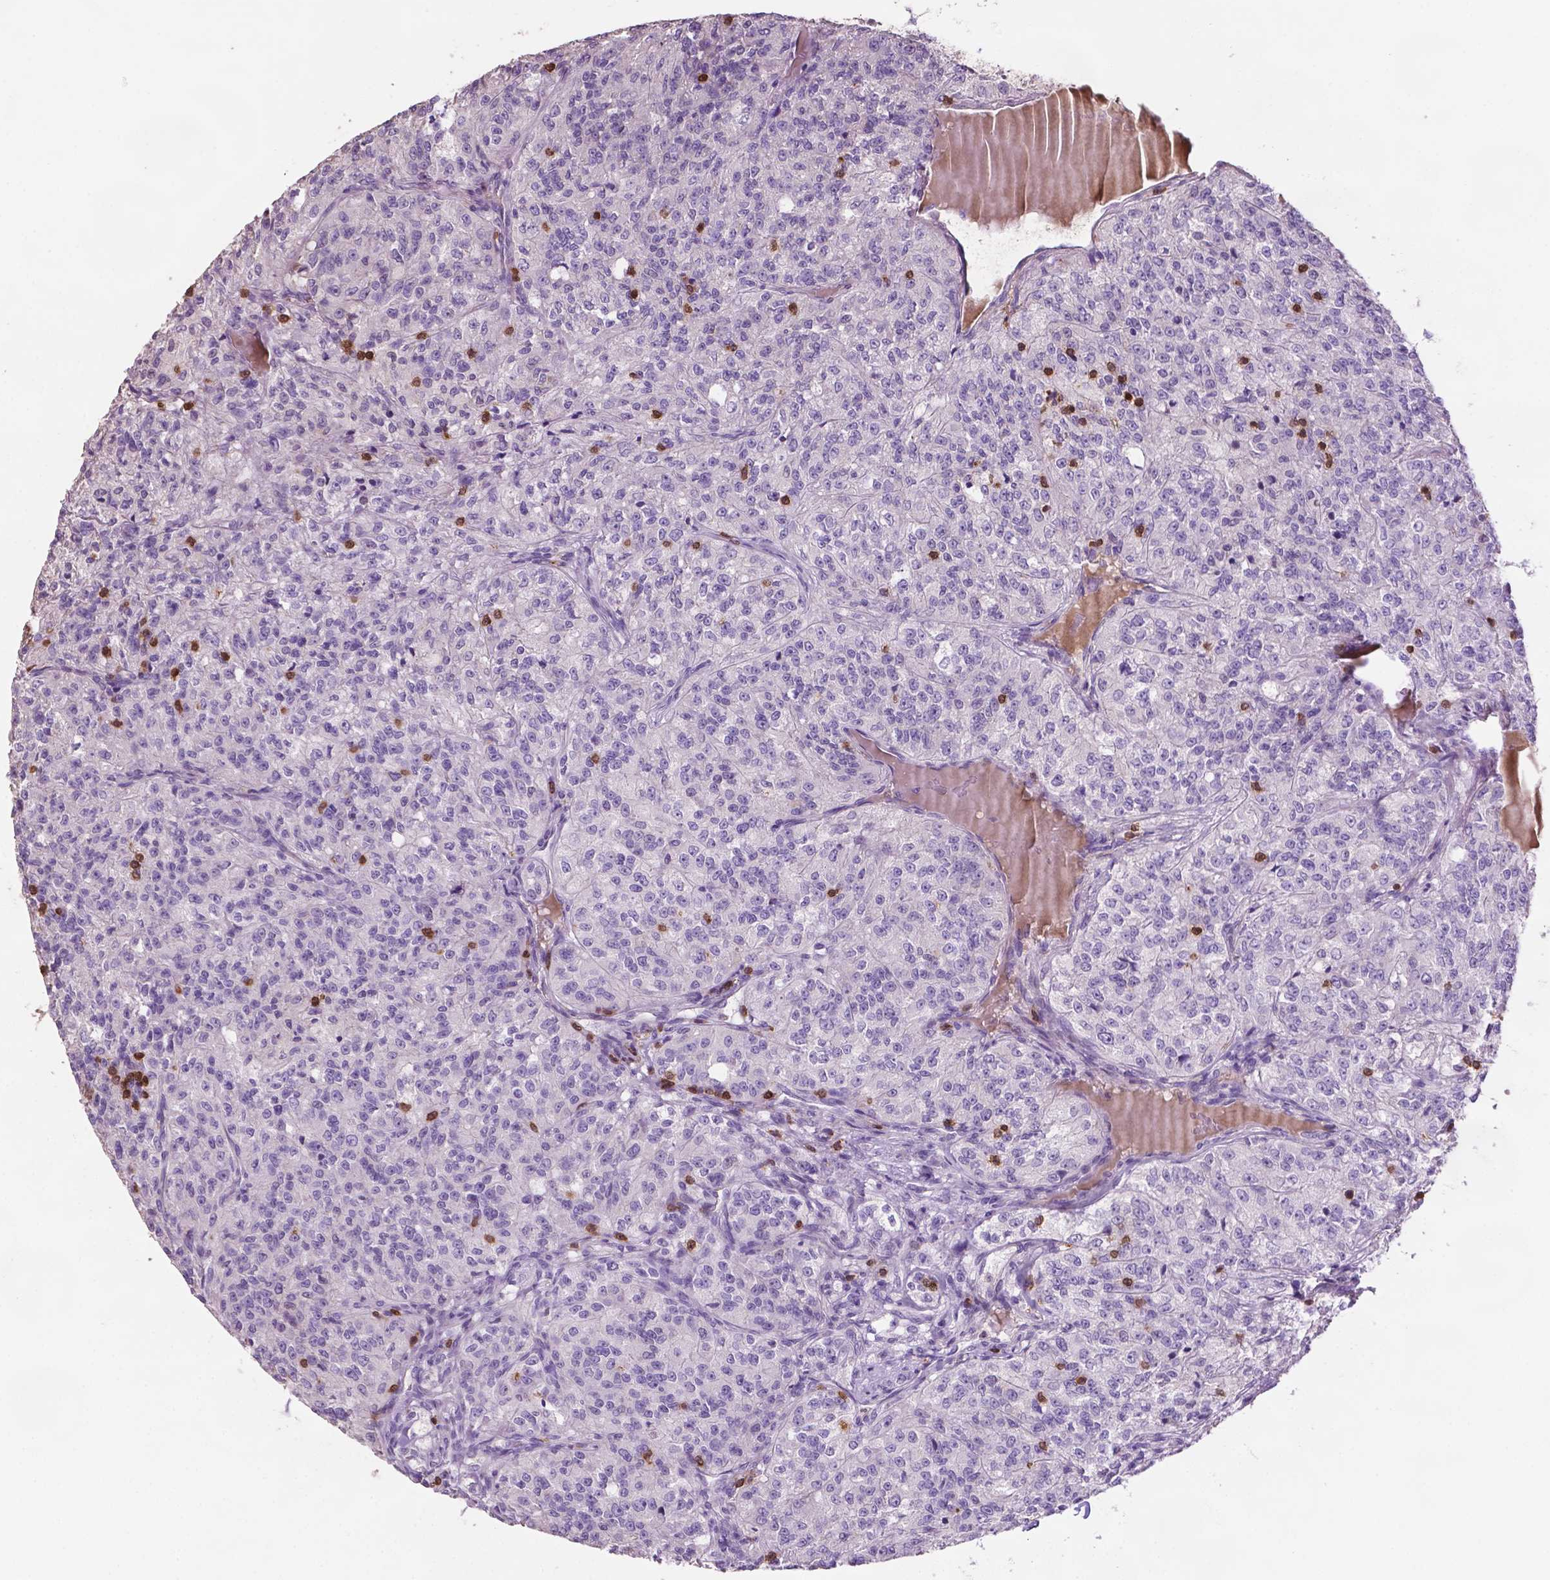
{"staining": {"intensity": "negative", "quantity": "none", "location": "none"}, "tissue": "renal cancer", "cell_type": "Tumor cells", "image_type": "cancer", "snomed": [{"axis": "morphology", "description": "Adenocarcinoma, NOS"}, {"axis": "topography", "description": "Kidney"}], "caption": "IHC photomicrograph of human adenocarcinoma (renal) stained for a protein (brown), which reveals no expression in tumor cells.", "gene": "TBC1D10C", "patient": {"sex": "female", "age": 63}}